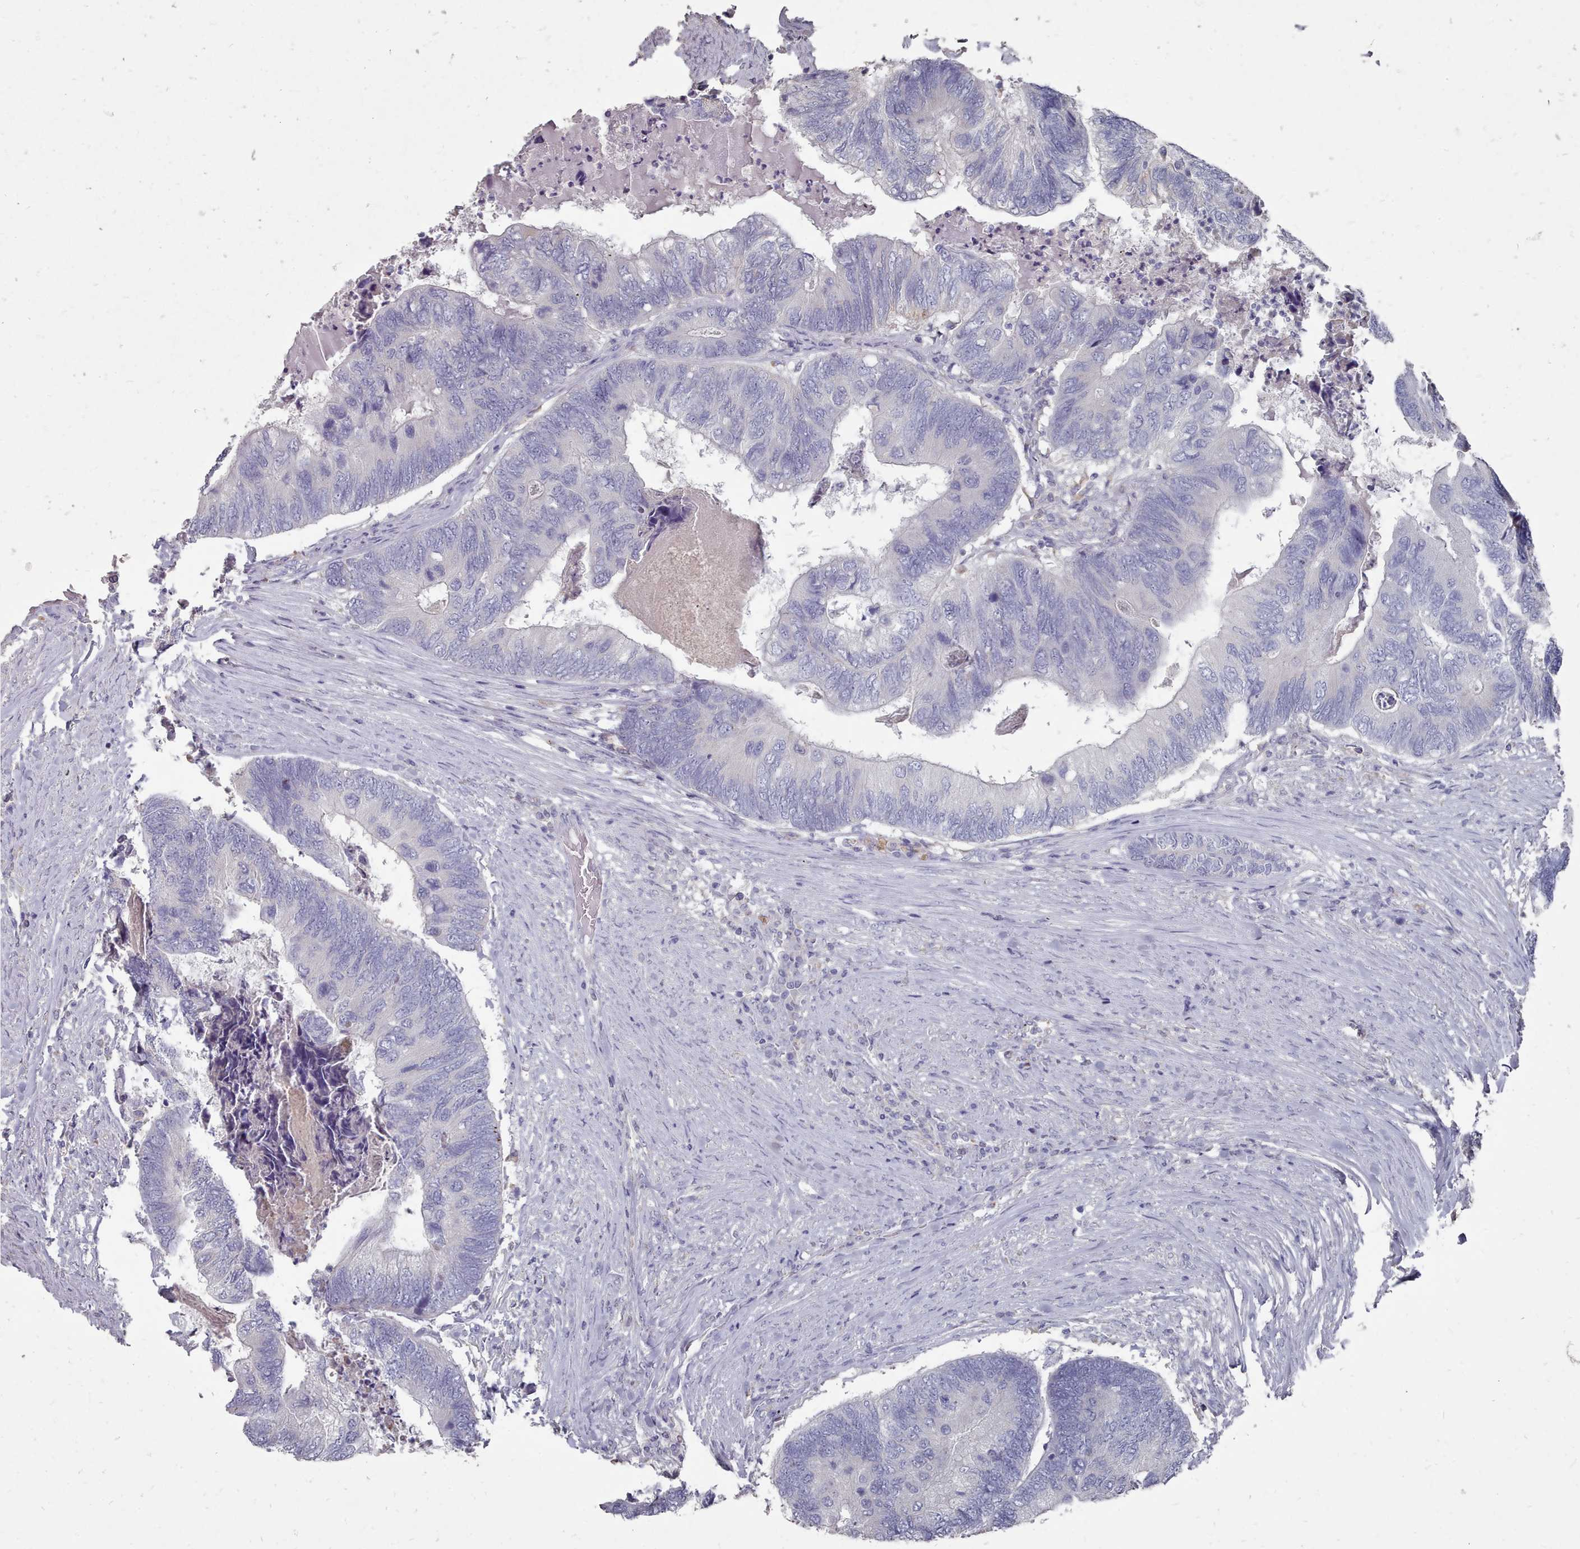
{"staining": {"intensity": "negative", "quantity": "none", "location": "none"}, "tissue": "colorectal cancer", "cell_type": "Tumor cells", "image_type": "cancer", "snomed": [{"axis": "morphology", "description": "Adenocarcinoma, NOS"}, {"axis": "topography", "description": "Colon"}], "caption": "Tumor cells show no significant protein positivity in colorectal cancer (adenocarcinoma).", "gene": "OTULINL", "patient": {"sex": "female", "age": 67}}